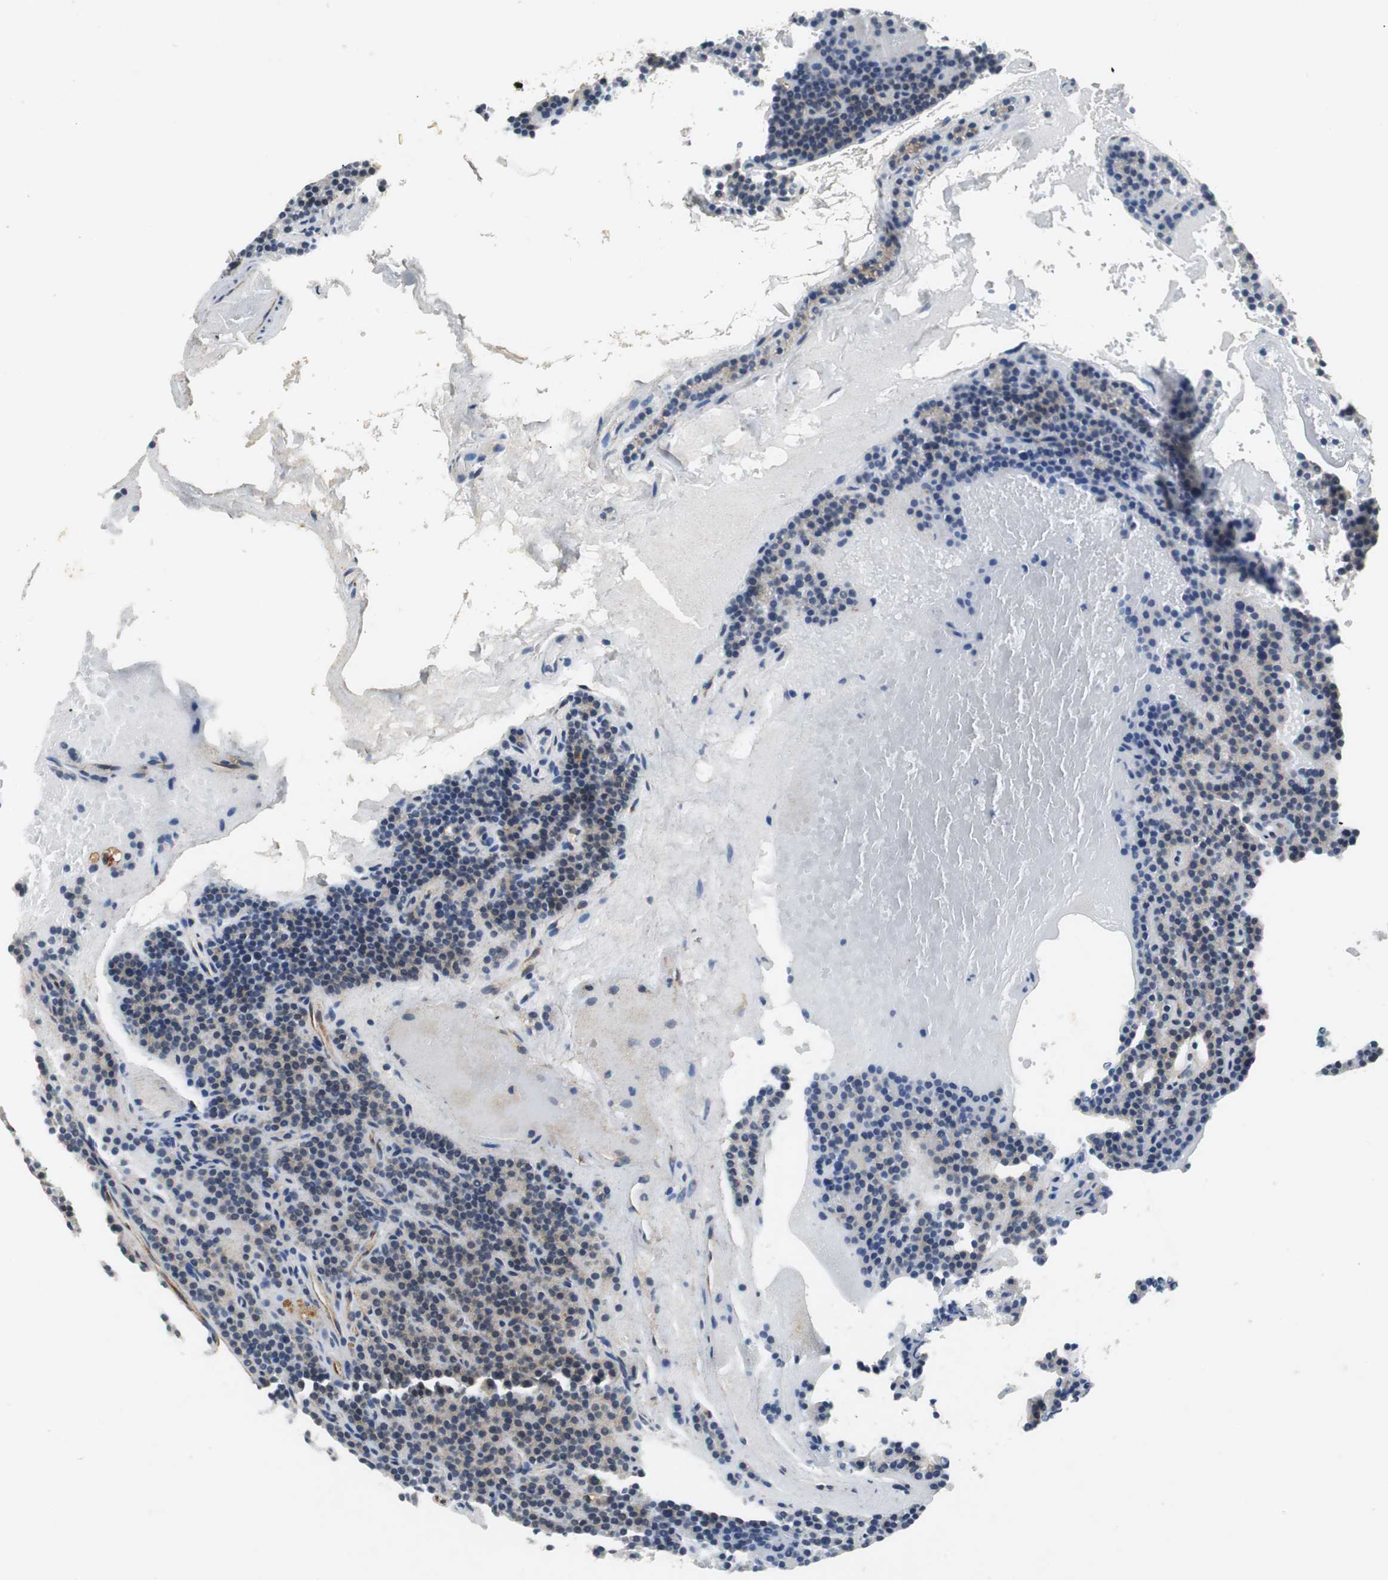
{"staining": {"intensity": "moderate", "quantity": "25%-75%", "location": "cytoplasmic/membranous"}, "tissue": "parathyroid gland", "cell_type": "Glandular cells", "image_type": "normal", "snomed": [{"axis": "morphology", "description": "Normal tissue, NOS"}, {"axis": "topography", "description": "Parathyroid gland"}], "caption": "Protein expression analysis of normal parathyroid gland demonstrates moderate cytoplasmic/membranous positivity in approximately 25%-75% of glandular cells. (DAB = brown stain, brightfield microscopy at high magnification).", "gene": "ISCU", "patient": {"sex": "male", "age": 66}}